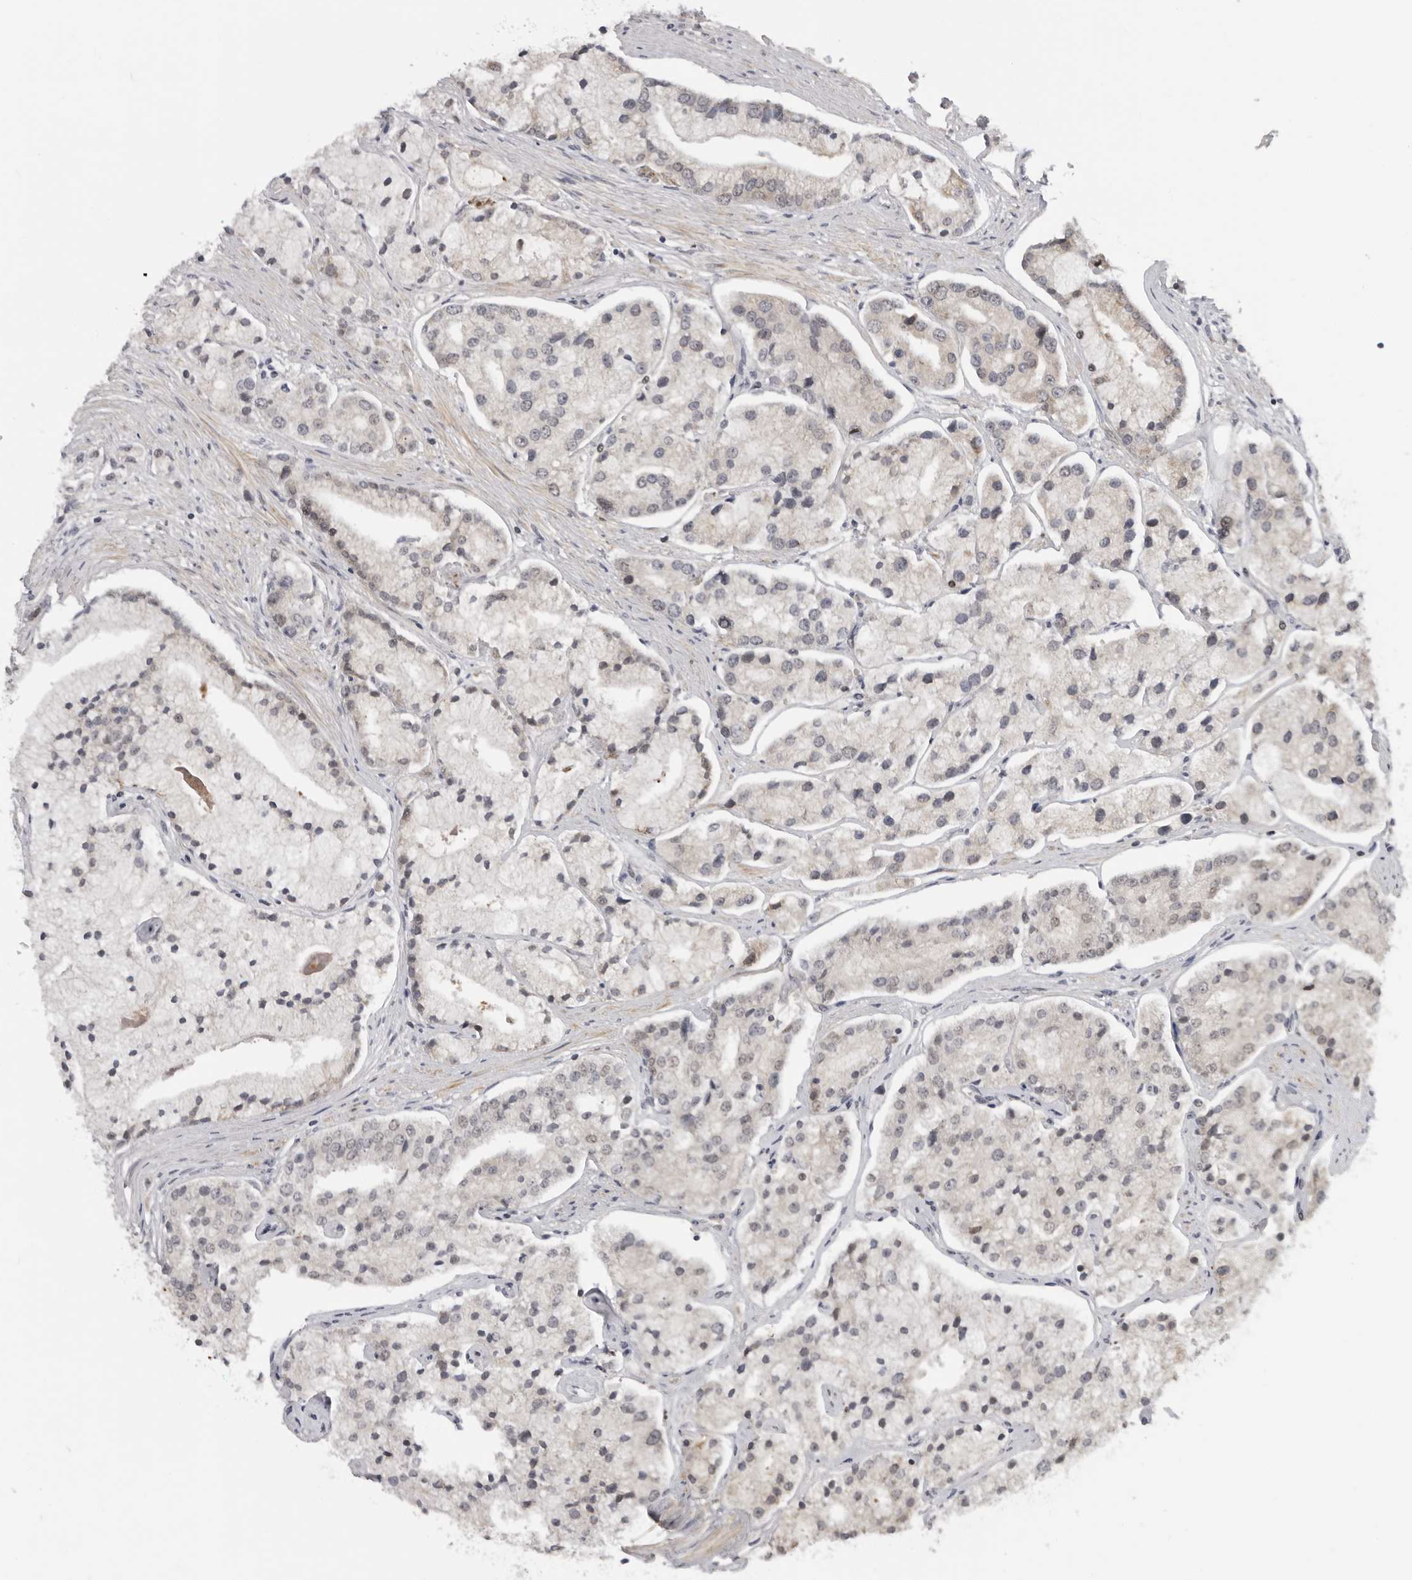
{"staining": {"intensity": "weak", "quantity": "25%-75%", "location": "nuclear"}, "tissue": "prostate cancer", "cell_type": "Tumor cells", "image_type": "cancer", "snomed": [{"axis": "morphology", "description": "Adenocarcinoma, High grade"}, {"axis": "topography", "description": "Prostate"}], "caption": "This is an image of immunohistochemistry staining of prostate cancer (adenocarcinoma (high-grade)), which shows weak staining in the nuclear of tumor cells.", "gene": "ALPK2", "patient": {"sex": "male", "age": 50}}